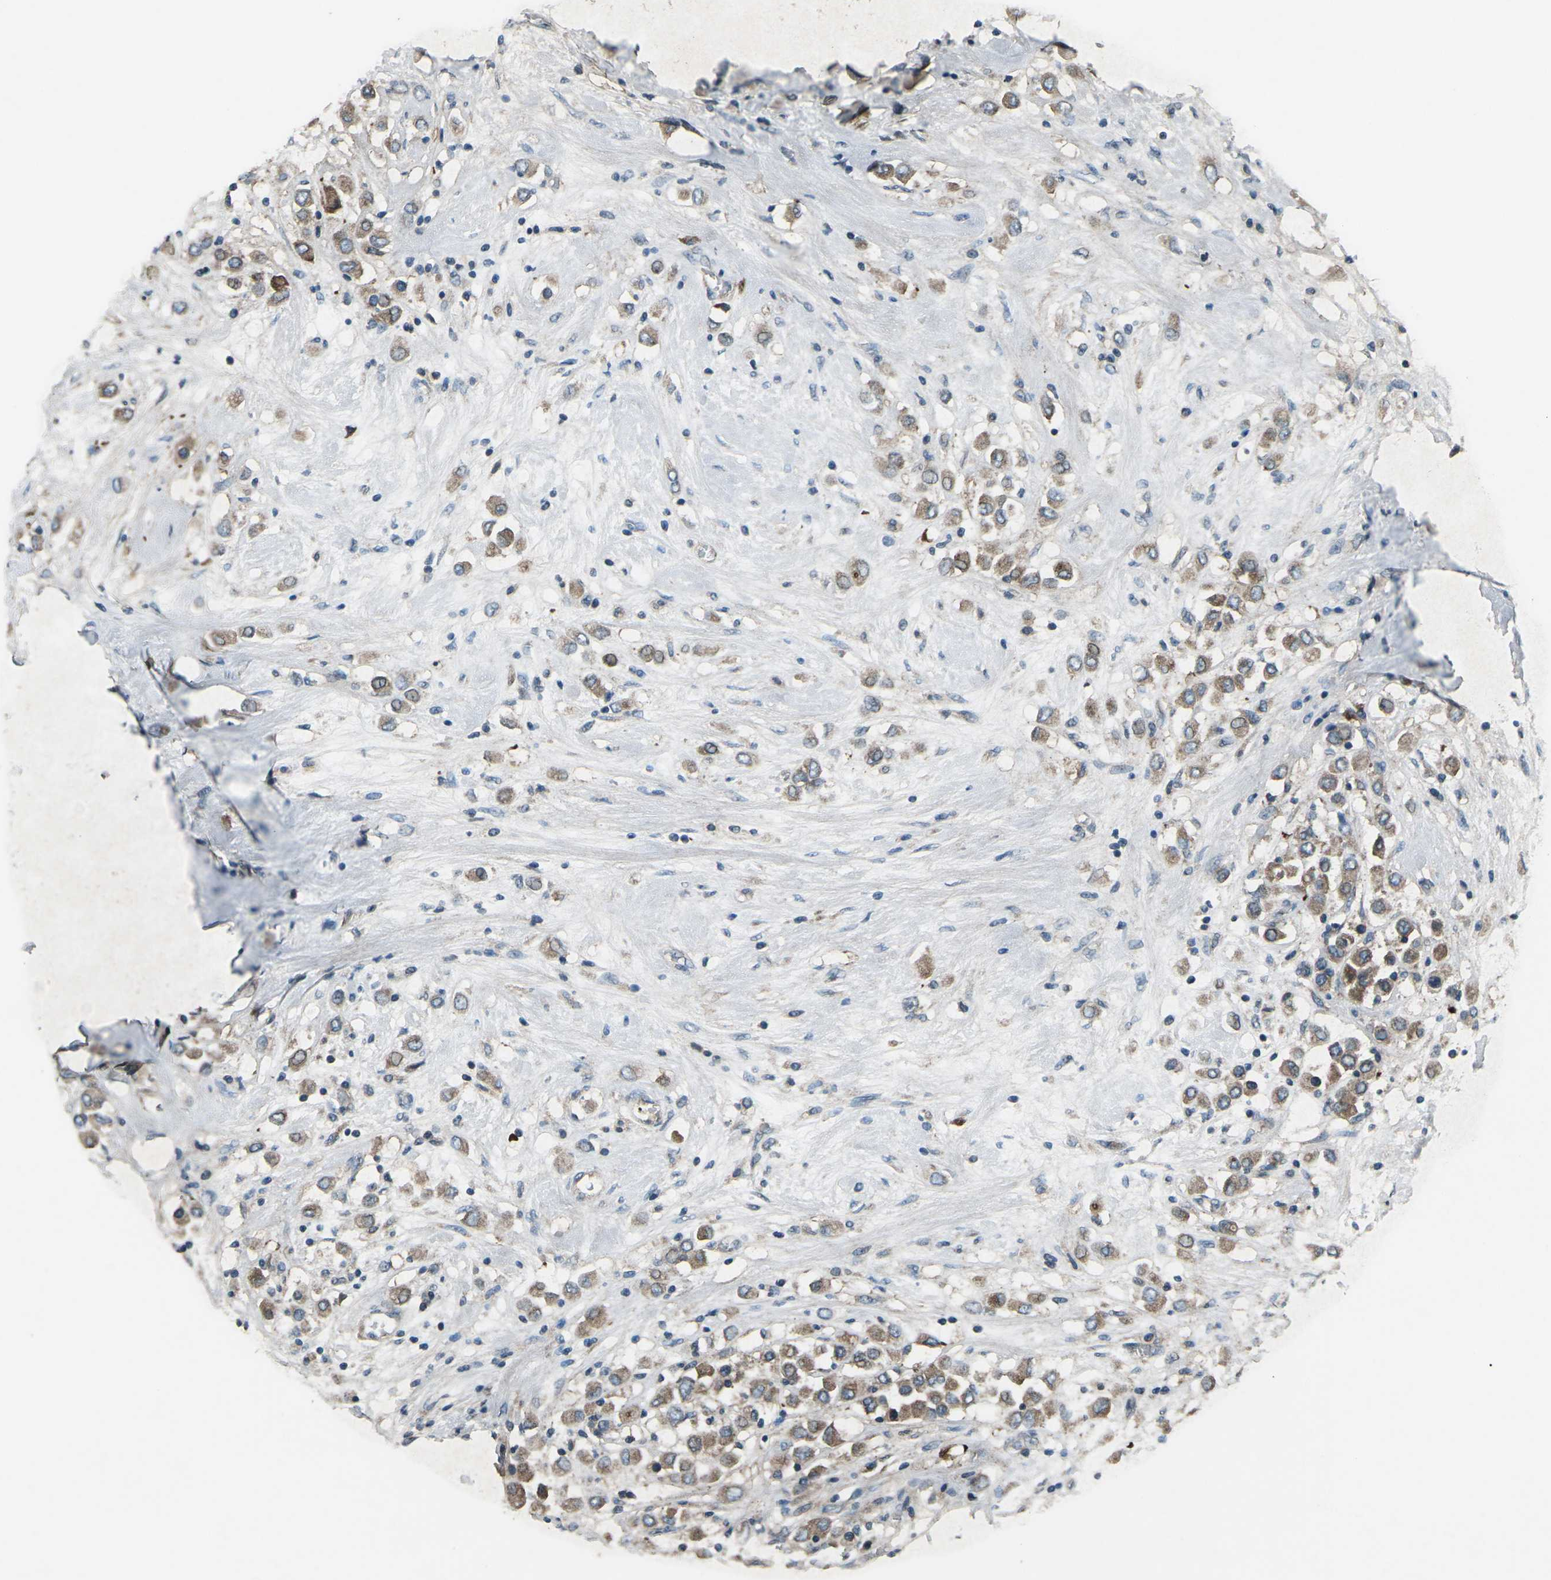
{"staining": {"intensity": "strong", "quantity": ">75%", "location": "cytoplasmic/membranous"}, "tissue": "breast cancer", "cell_type": "Tumor cells", "image_type": "cancer", "snomed": [{"axis": "morphology", "description": "Duct carcinoma"}, {"axis": "topography", "description": "Breast"}], "caption": "Breast cancer (invasive ductal carcinoma) tissue reveals strong cytoplasmic/membranous positivity in approximately >75% of tumor cells (Brightfield microscopy of DAB IHC at high magnification).", "gene": "CDK16", "patient": {"sex": "female", "age": 61}}